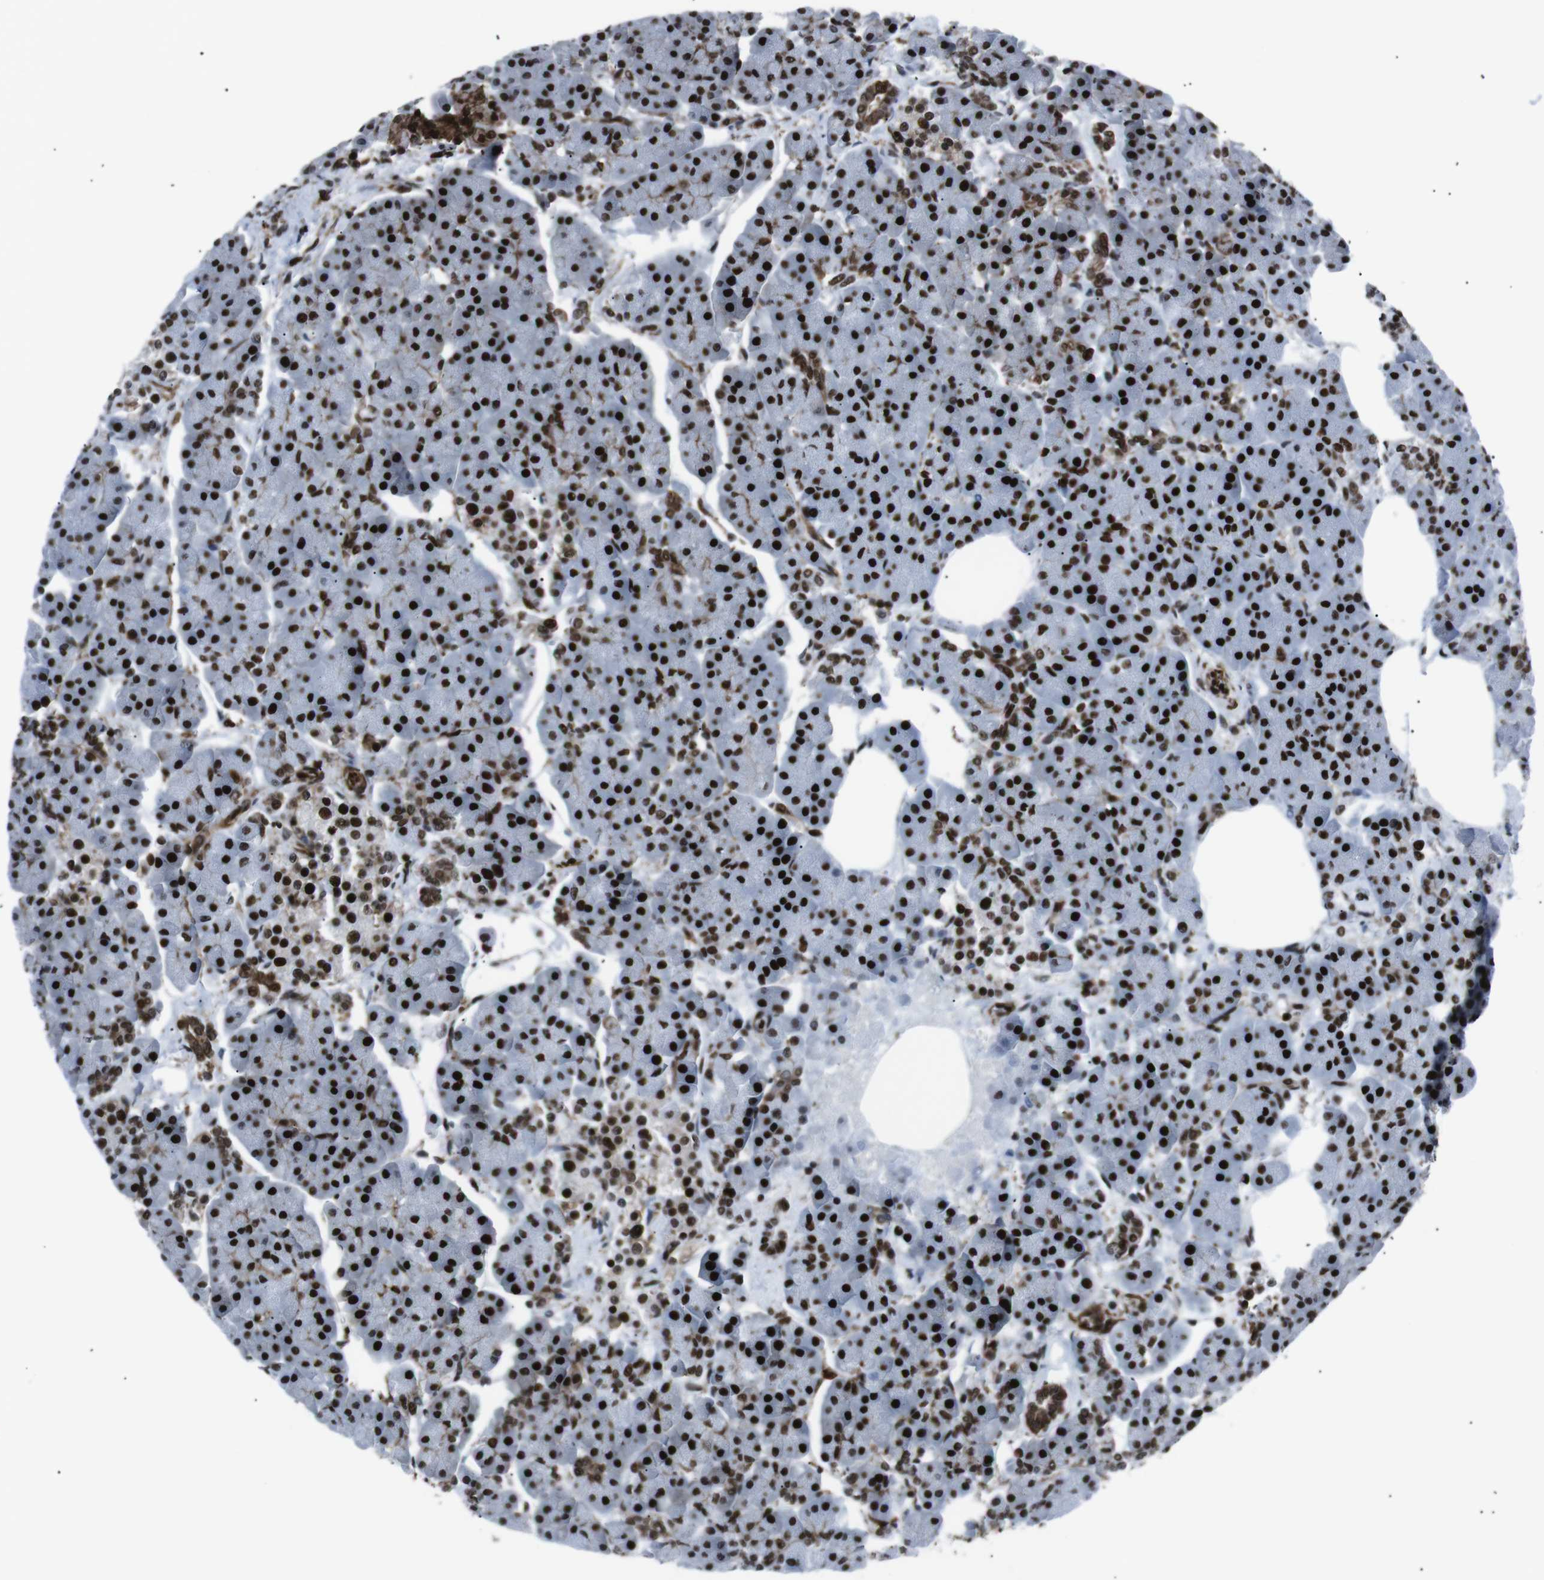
{"staining": {"intensity": "strong", "quantity": ">75%", "location": "cytoplasmic/membranous,nuclear"}, "tissue": "pancreas", "cell_type": "Exocrine glandular cells", "image_type": "normal", "snomed": [{"axis": "morphology", "description": "Normal tissue, NOS"}, {"axis": "topography", "description": "Pancreas"}], "caption": "Immunohistochemistry (IHC) image of unremarkable human pancreas stained for a protein (brown), which exhibits high levels of strong cytoplasmic/membranous,nuclear positivity in about >75% of exocrine glandular cells.", "gene": "HNRNPU", "patient": {"sex": "female", "age": 70}}